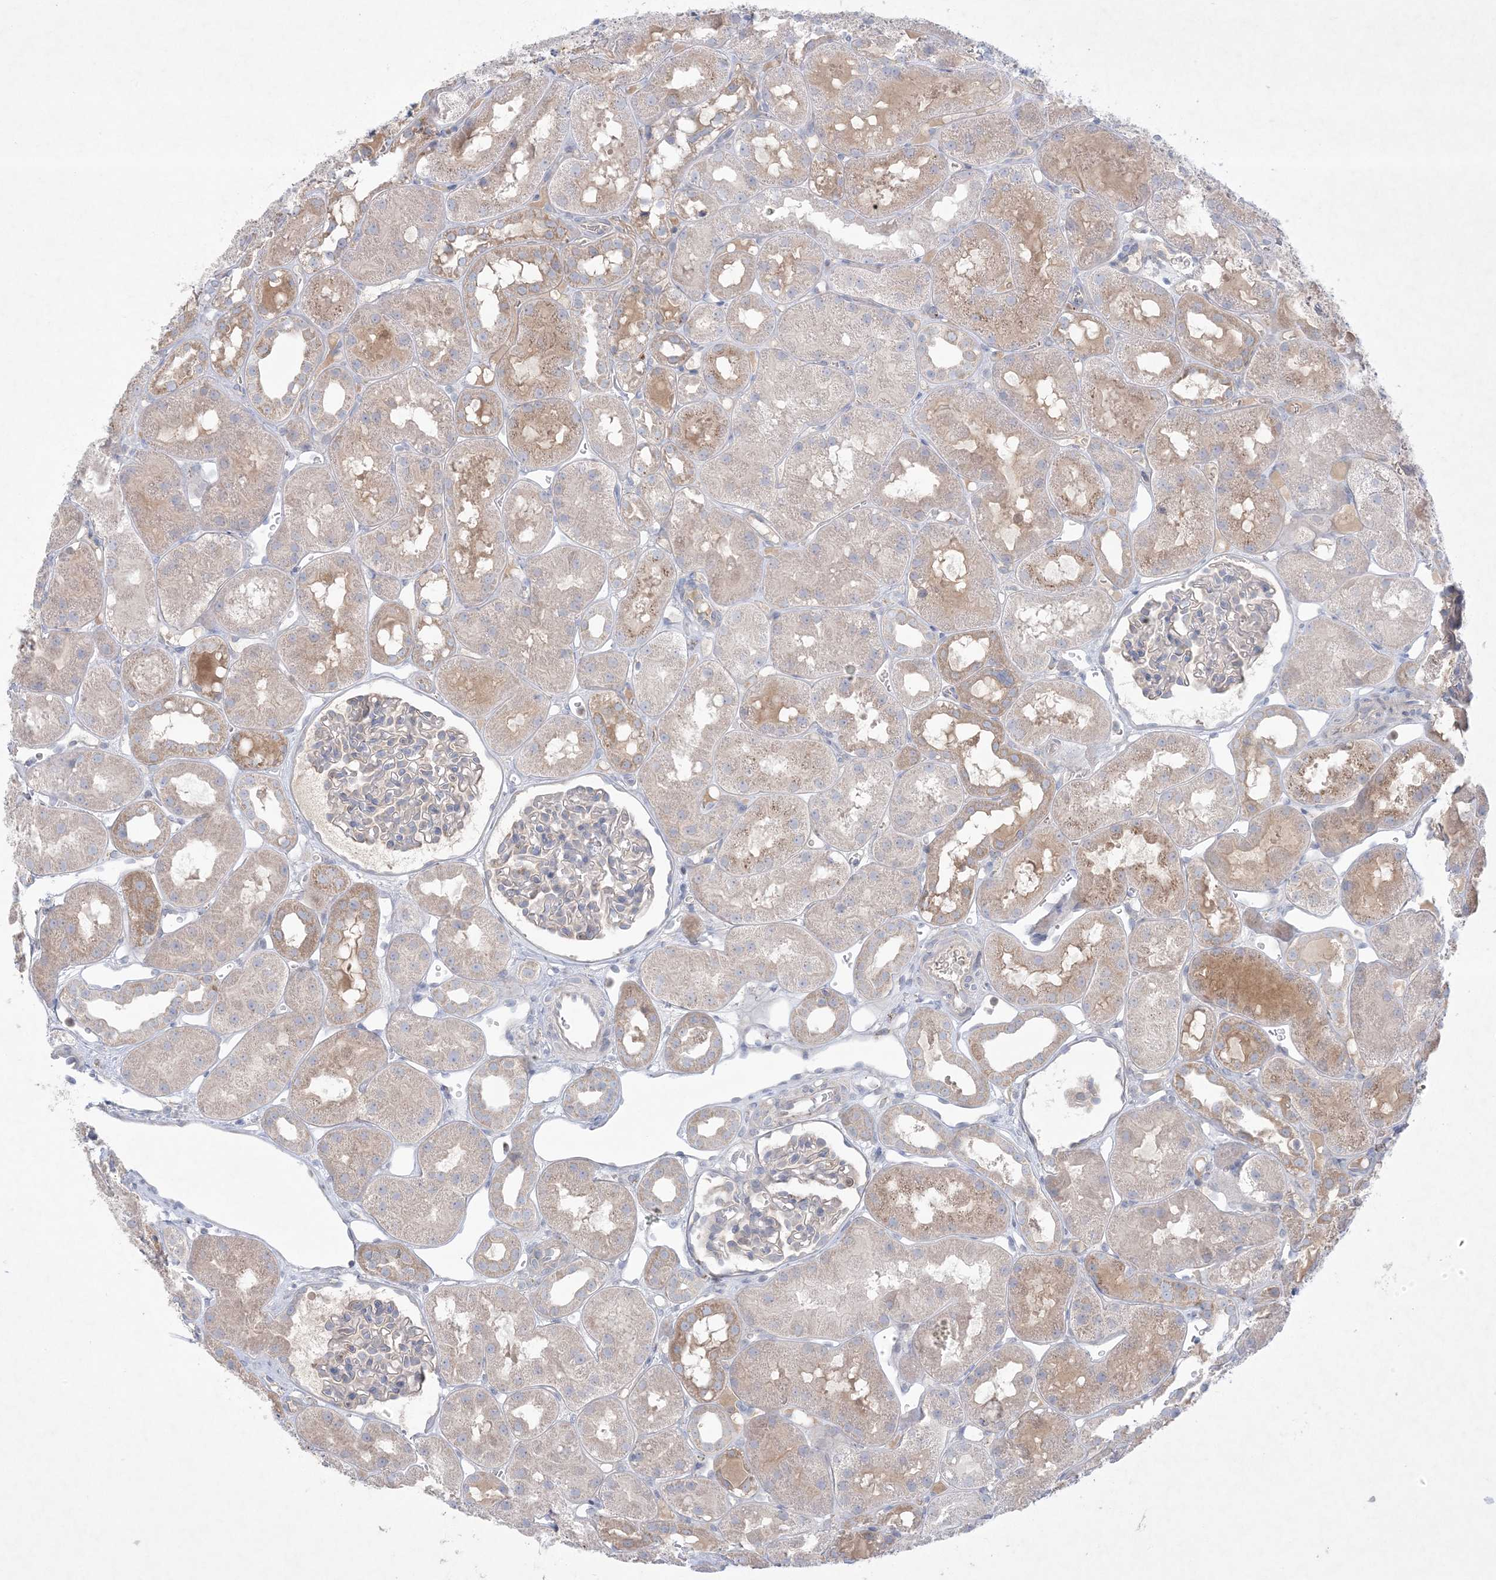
{"staining": {"intensity": "negative", "quantity": "none", "location": "none"}, "tissue": "kidney", "cell_type": "Cells in glomeruli", "image_type": "normal", "snomed": [{"axis": "morphology", "description": "Normal tissue, NOS"}, {"axis": "topography", "description": "Kidney"}], "caption": "Immunohistochemistry micrograph of unremarkable kidney stained for a protein (brown), which displays no positivity in cells in glomeruli. Brightfield microscopy of IHC stained with DAB (brown) and hematoxylin (blue), captured at high magnification.", "gene": "KCTD6", "patient": {"sex": "male", "age": 16}}